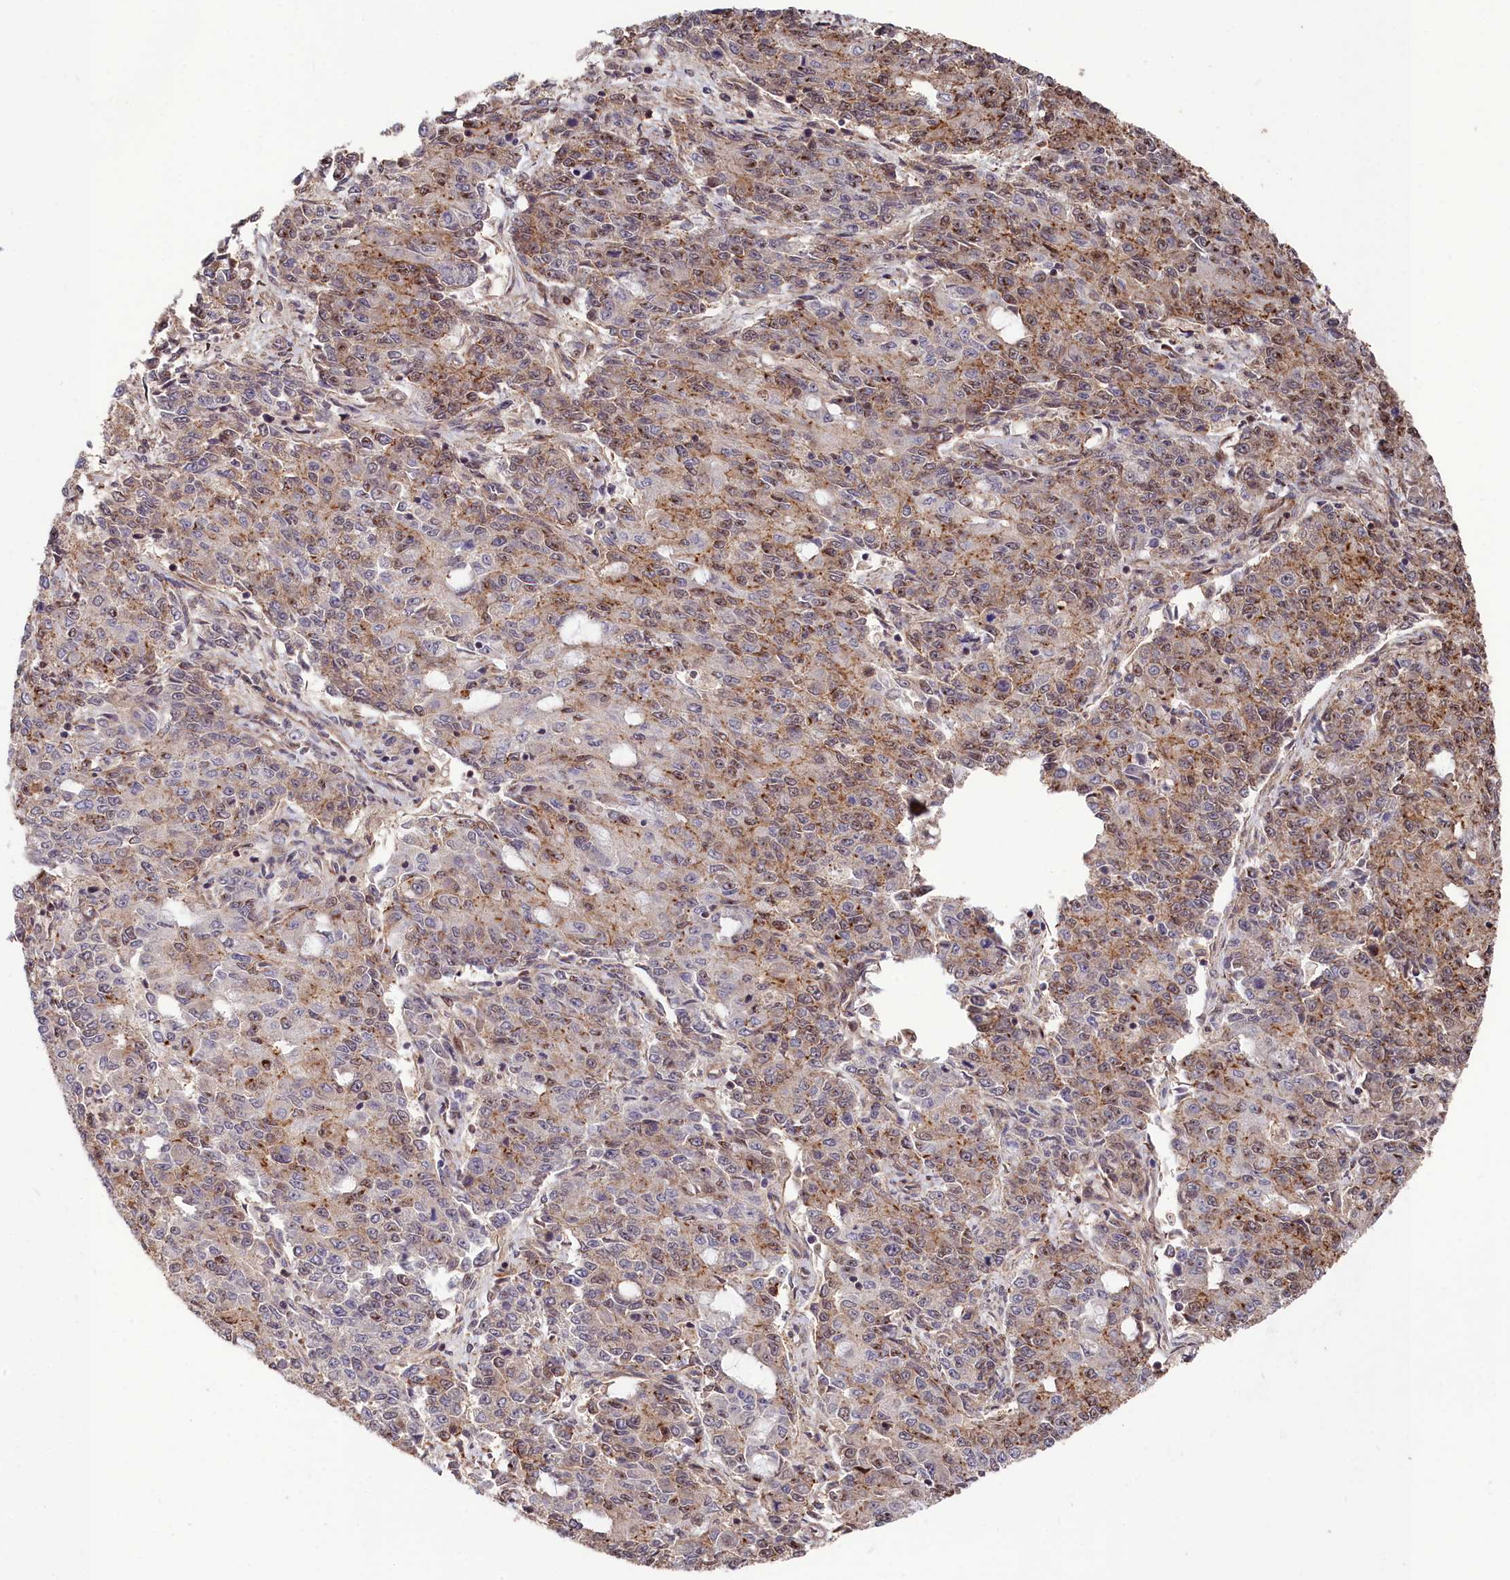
{"staining": {"intensity": "moderate", "quantity": ">75%", "location": "cytoplasmic/membranous,nuclear"}, "tissue": "endometrial cancer", "cell_type": "Tumor cells", "image_type": "cancer", "snomed": [{"axis": "morphology", "description": "Adenocarcinoma, NOS"}, {"axis": "topography", "description": "Endometrium"}], "caption": "The micrograph demonstrates immunohistochemical staining of adenocarcinoma (endometrial). There is moderate cytoplasmic/membranous and nuclear expression is identified in about >75% of tumor cells.", "gene": "TNKS1BP1", "patient": {"sex": "female", "age": 50}}